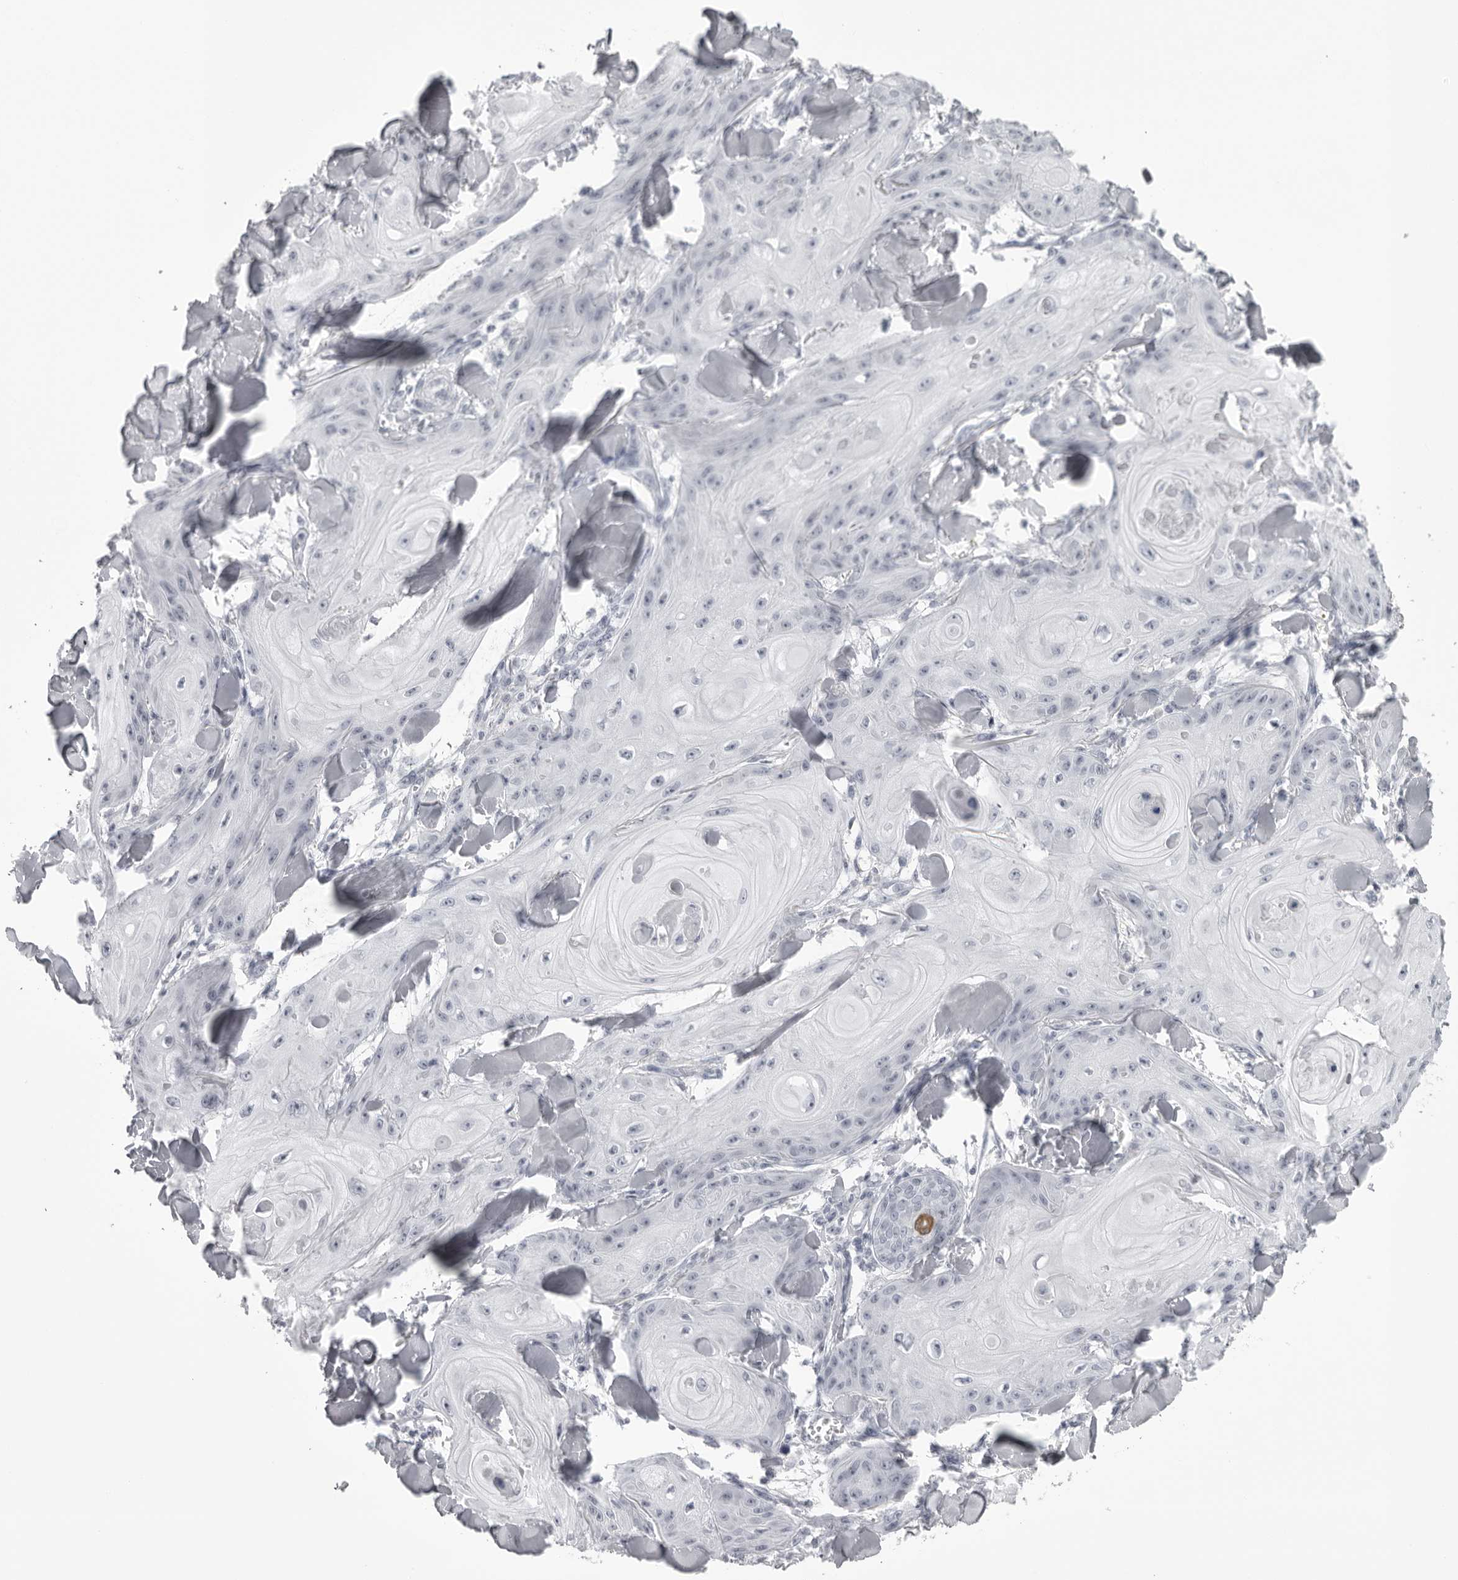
{"staining": {"intensity": "negative", "quantity": "none", "location": "none"}, "tissue": "skin cancer", "cell_type": "Tumor cells", "image_type": "cancer", "snomed": [{"axis": "morphology", "description": "Squamous cell carcinoma, NOS"}, {"axis": "topography", "description": "Skin"}], "caption": "Immunohistochemistry photomicrograph of skin cancer (squamous cell carcinoma) stained for a protein (brown), which exhibits no staining in tumor cells. (Brightfield microscopy of DAB (3,3'-diaminobenzidine) IHC at high magnification).", "gene": "UROD", "patient": {"sex": "male", "age": 74}}